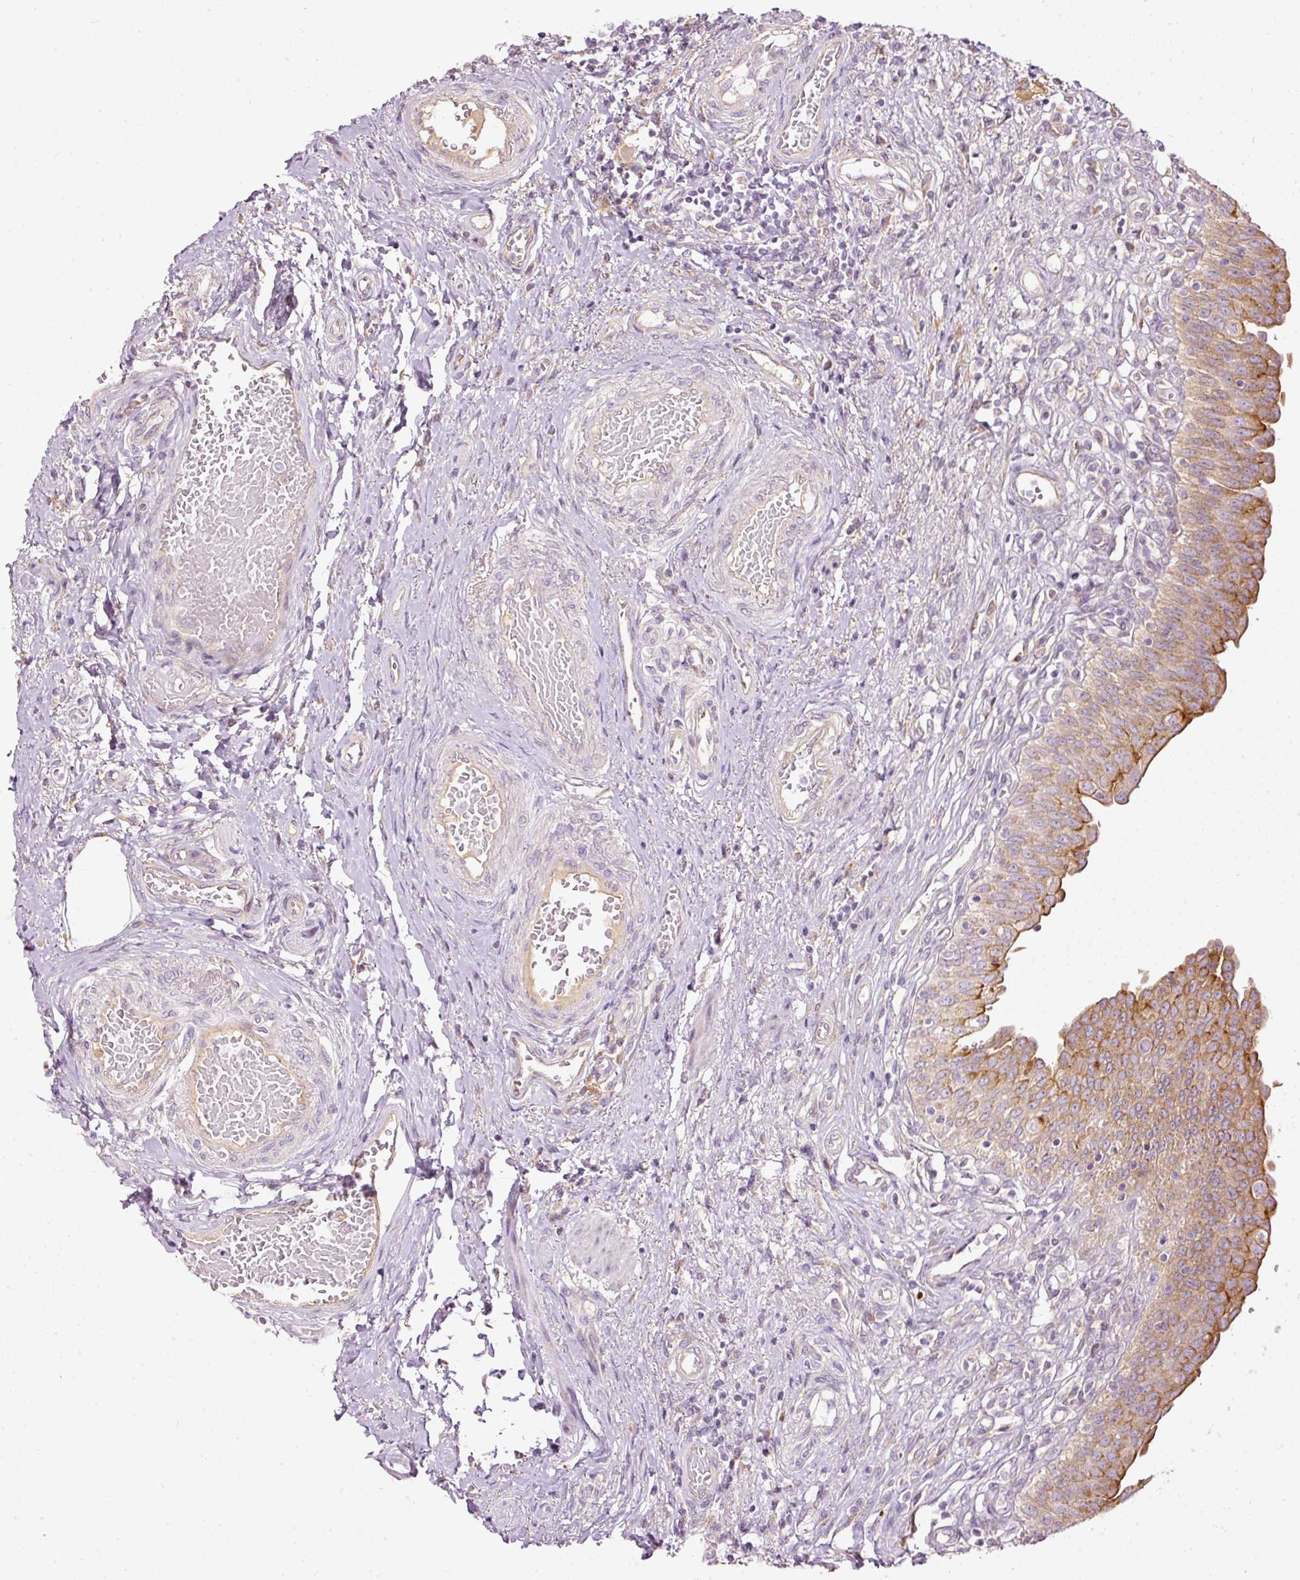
{"staining": {"intensity": "strong", "quantity": "25%-75%", "location": "cytoplasmic/membranous"}, "tissue": "urinary bladder", "cell_type": "Urothelial cells", "image_type": "normal", "snomed": [{"axis": "morphology", "description": "Normal tissue, NOS"}, {"axis": "topography", "description": "Urinary bladder"}], "caption": "Protein expression analysis of normal urinary bladder demonstrates strong cytoplasmic/membranous expression in approximately 25%-75% of urothelial cells. (Stains: DAB (3,3'-diaminobenzidine) in brown, nuclei in blue, Microscopy: brightfield microscopy at high magnification).", "gene": "PAQR9", "patient": {"sex": "male", "age": 71}}